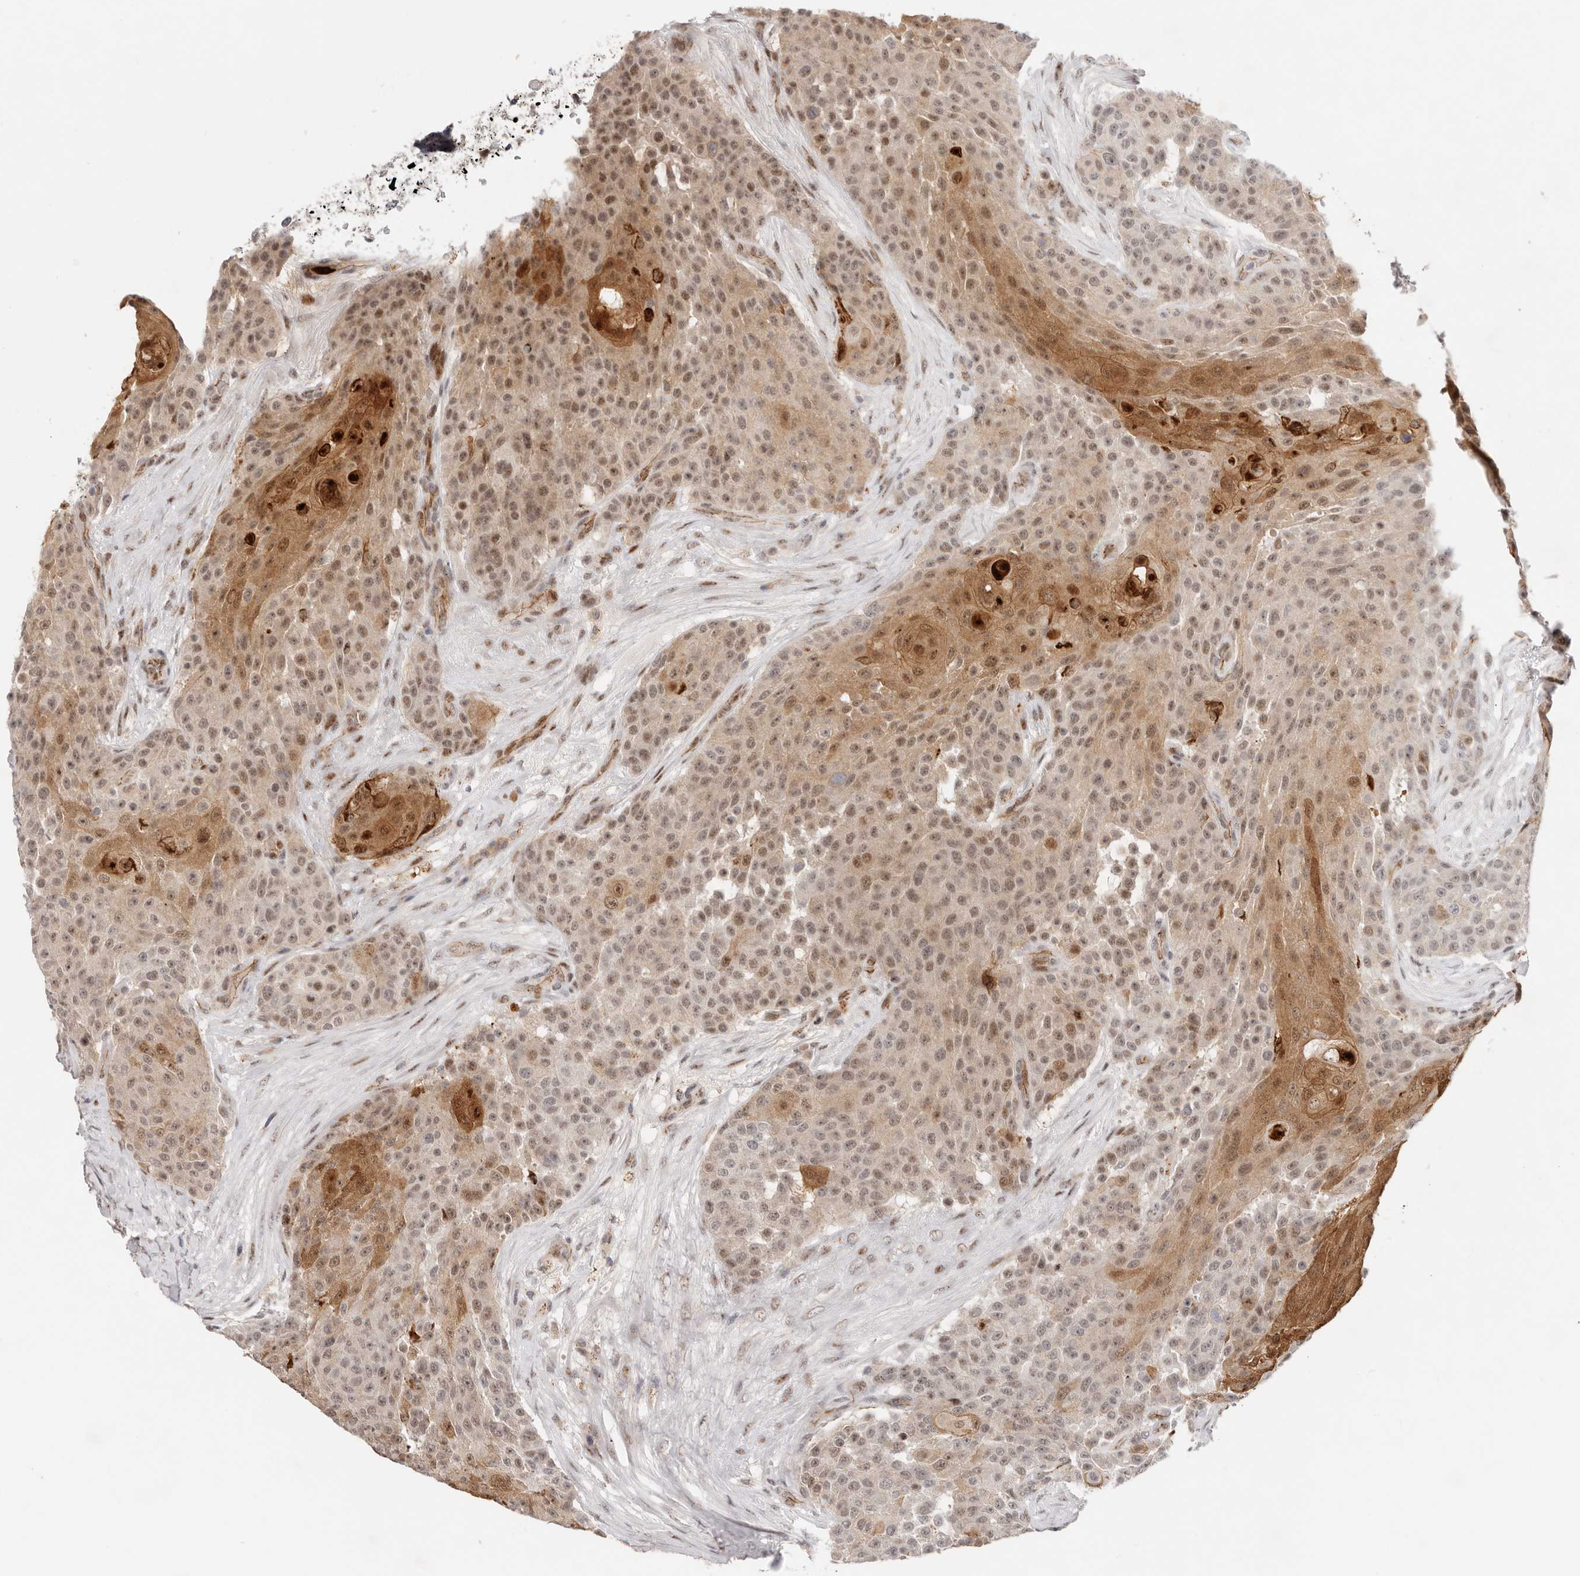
{"staining": {"intensity": "moderate", "quantity": ">75%", "location": "cytoplasmic/membranous,nuclear"}, "tissue": "urothelial cancer", "cell_type": "Tumor cells", "image_type": "cancer", "snomed": [{"axis": "morphology", "description": "Urothelial carcinoma, High grade"}, {"axis": "topography", "description": "Urinary bladder"}], "caption": "Approximately >75% of tumor cells in urothelial cancer display moderate cytoplasmic/membranous and nuclear protein staining as visualized by brown immunohistochemical staining.", "gene": "AFDN", "patient": {"sex": "female", "age": 63}}